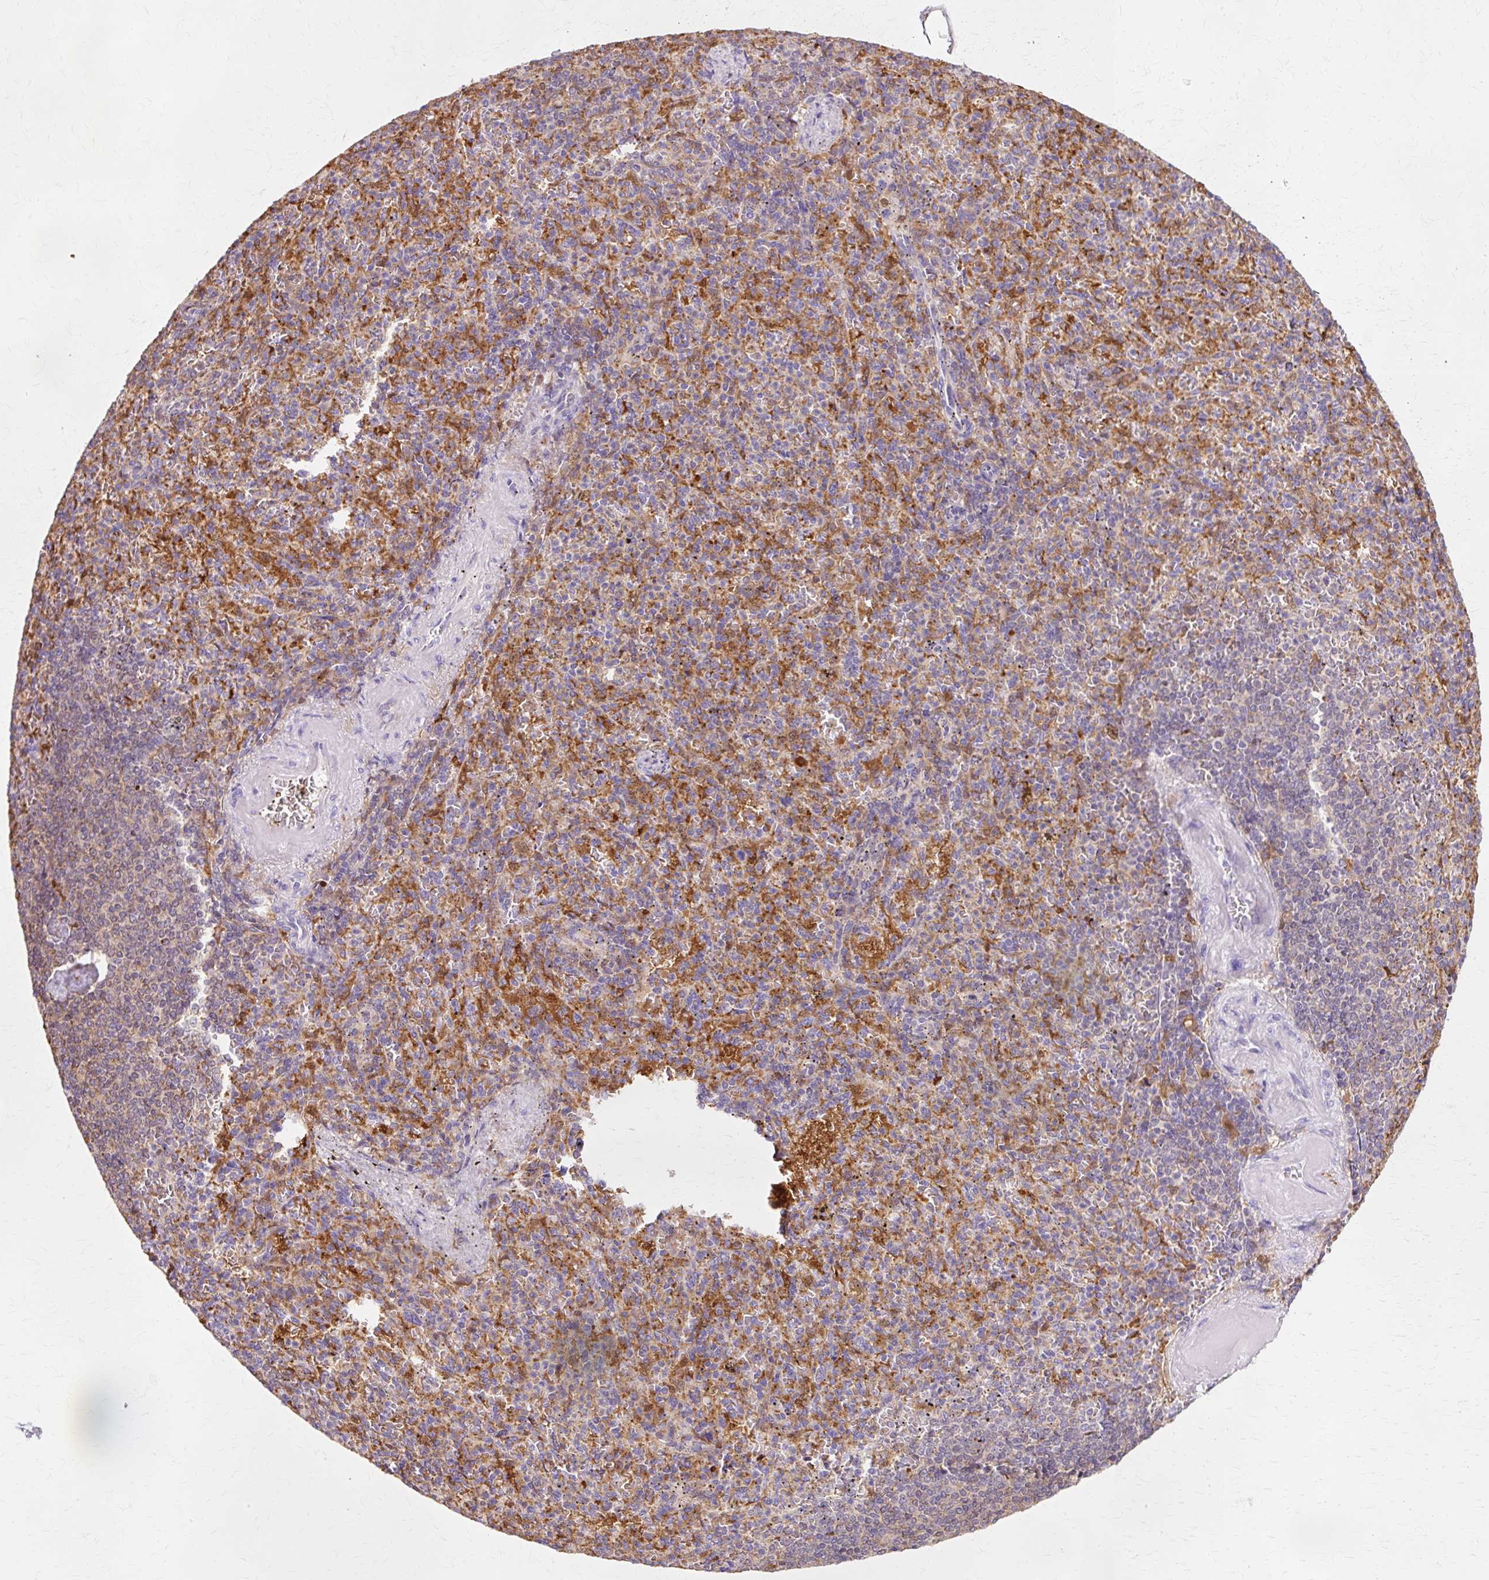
{"staining": {"intensity": "negative", "quantity": "none", "location": "none"}, "tissue": "spleen", "cell_type": "Cells in red pulp", "image_type": "normal", "snomed": [{"axis": "morphology", "description": "Normal tissue, NOS"}, {"axis": "topography", "description": "Spleen"}], "caption": "Photomicrograph shows no protein expression in cells in red pulp of benign spleen.", "gene": "GPX1", "patient": {"sex": "female", "age": 74}}